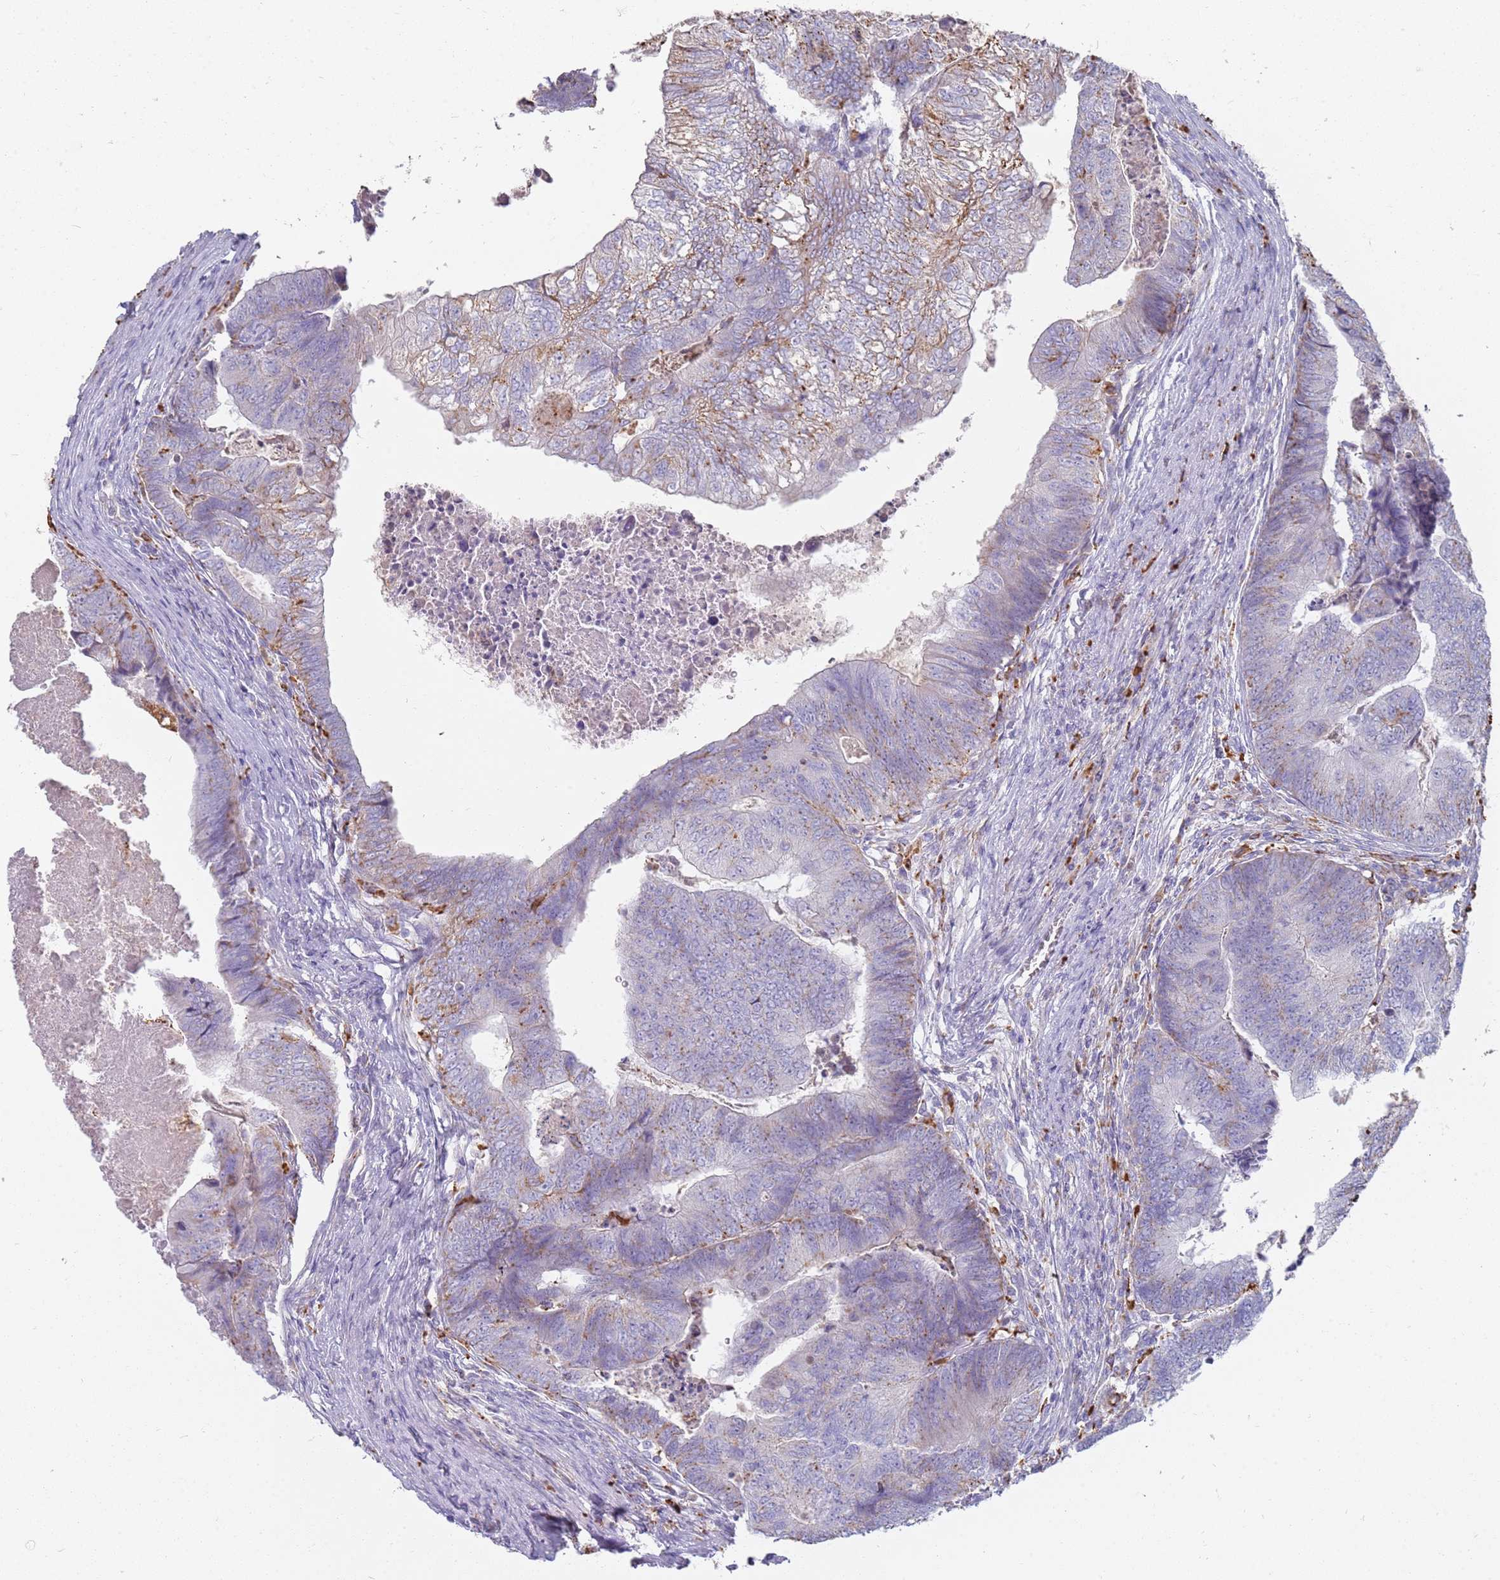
{"staining": {"intensity": "moderate", "quantity": "<25%", "location": "cytoplasmic/membranous"}, "tissue": "colorectal cancer", "cell_type": "Tumor cells", "image_type": "cancer", "snomed": [{"axis": "morphology", "description": "Adenocarcinoma, NOS"}, {"axis": "topography", "description": "Colon"}], "caption": "Moderate cytoplasmic/membranous staining for a protein is appreciated in about <25% of tumor cells of adenocarcinoma (colorectal) using immunohistochemistry.", "gene": "TMEM229B", "patient": {"sex": "female", "age": 67}}